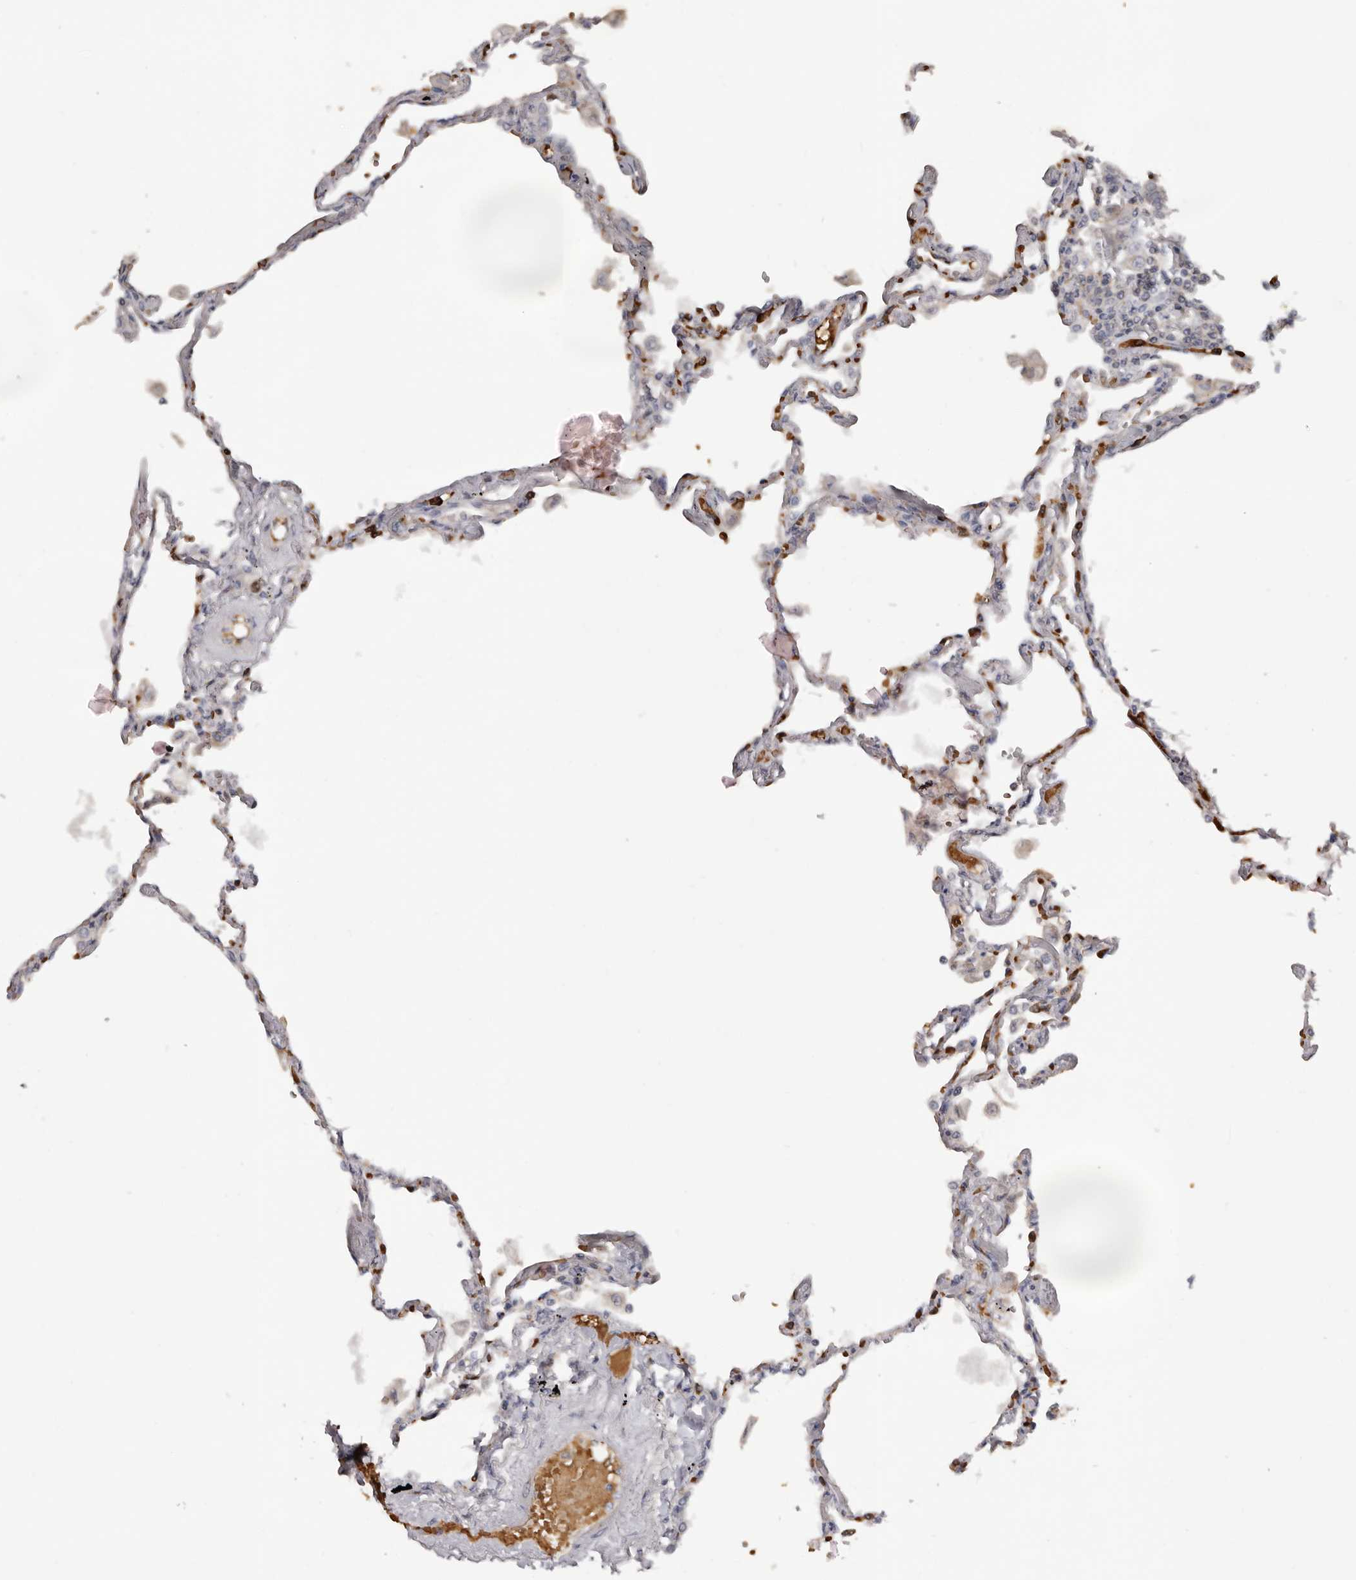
{"staining": {"intensity": "moderate", "quantity": "<25%", "location": "cytoplasmic/membranous"}, "tissue": "lung", "cell_type": "Alveolar cells", "image_type": "normal", "snomed": [{"axis": "morphology", "description": "Normal tissue, NOS"}, {"axis": "topography", "description": "Lung"}], "caption": "Approximately <25% of alveolar cells in benign lung reveal moderate cytoplasmic/membranous protein positivity as visualized by brown immunohistochemical staining.", "gene": "TNR", "patient": {"sex": "female", "age": 67}}